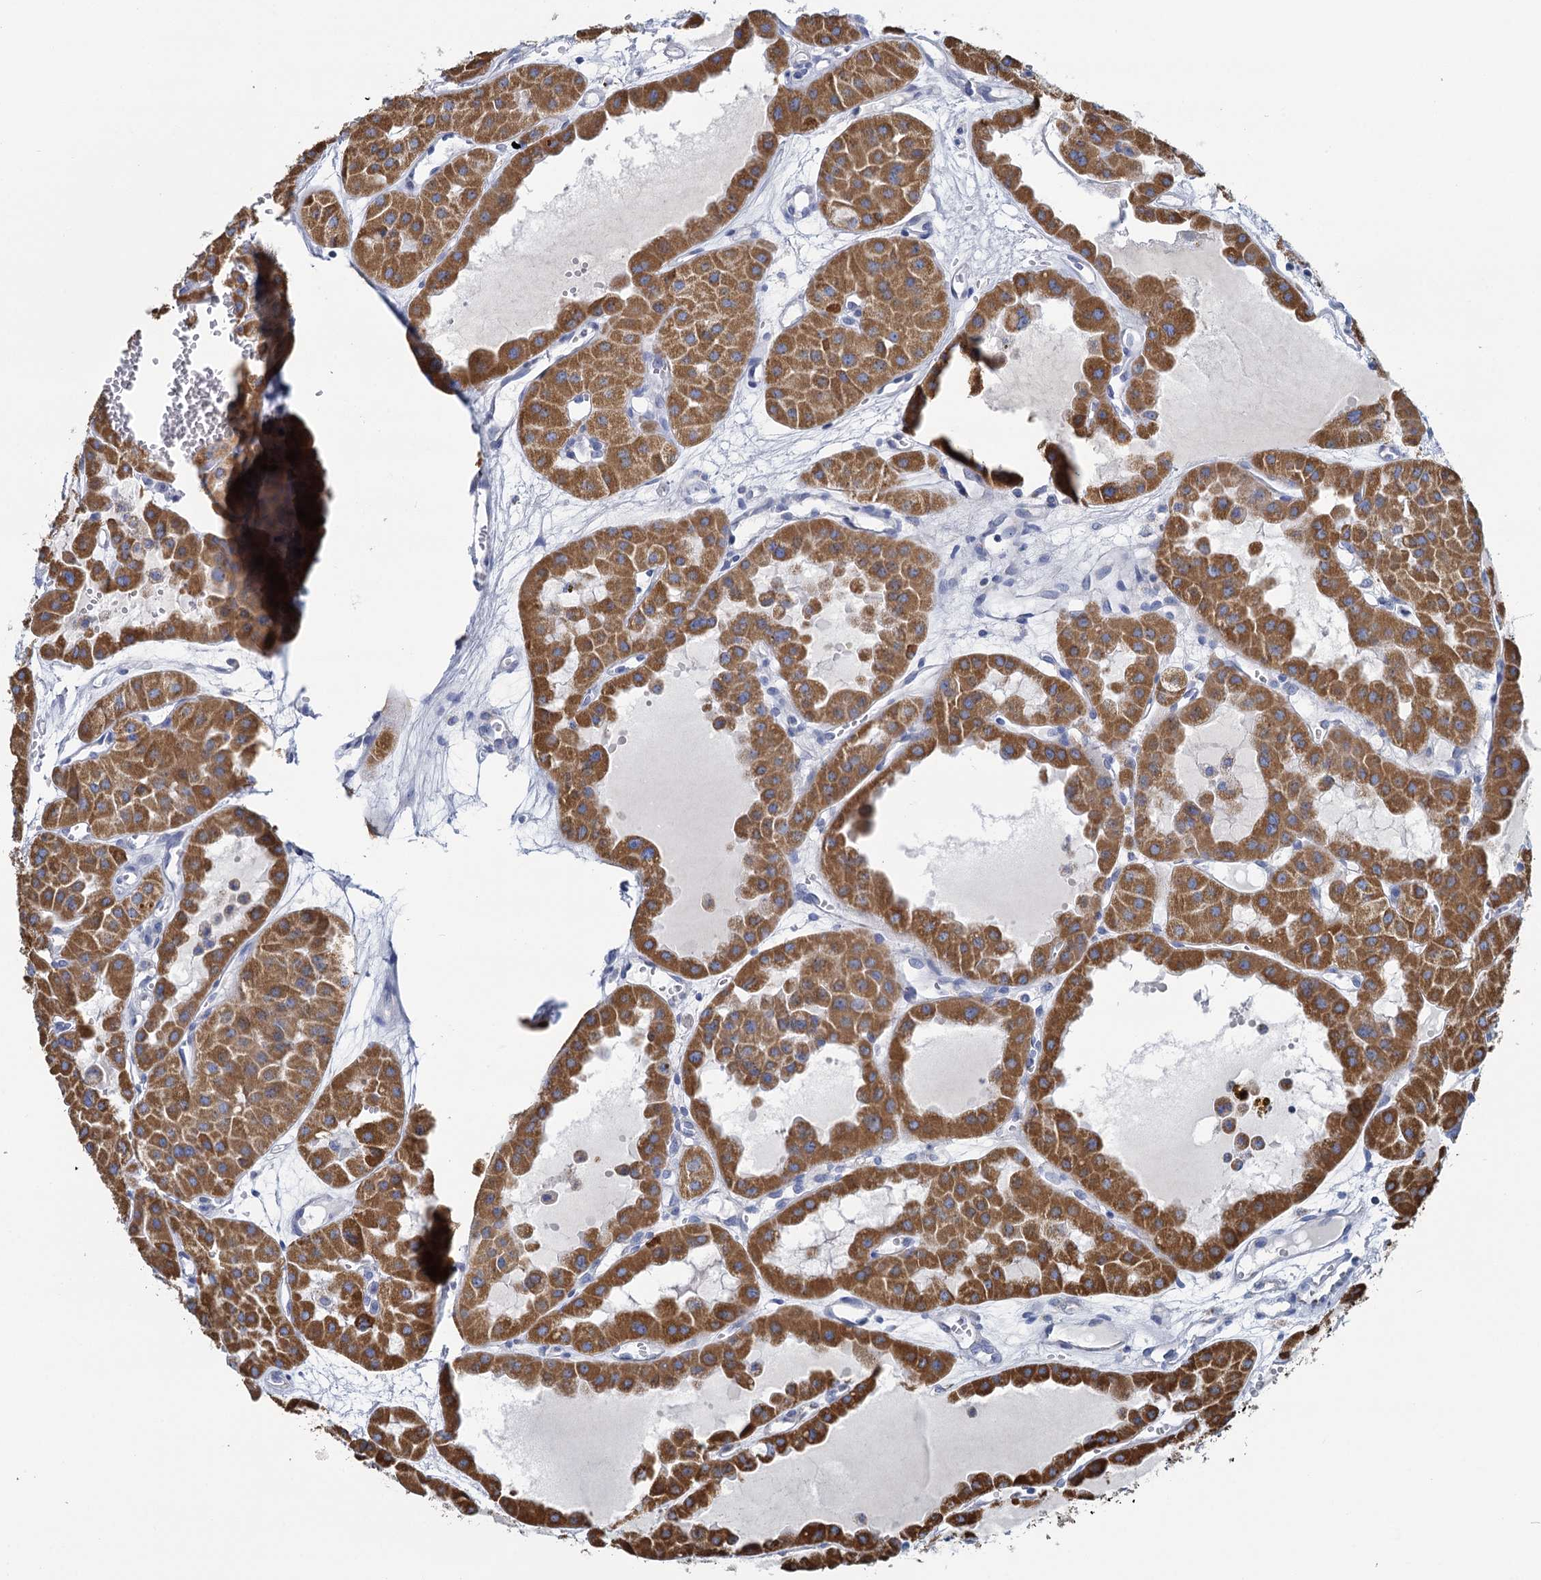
{"staining": {"intensity": "moderate", "quantity": ">75%", "location": "cytoplasmic/membranous"}, "tissue": "renal cancer", "cell_type": "Tumor cells", "image_type": "cancer", "snomed": [{"axis": "morphology", "description": "Carcinoma, NOS"}, {"axis": "topography", "description": "Kidney"}], "caption": "High-power microscopy captured an immunohistochemistry image of carcinoma (renal), revealing moderate cytoplasmic/membranous expression in about >75% of tumor cells. The staining is performed using DAB (3,3'-diaminobenzidine) brown chromogen to label protein expression. The nuclei are counter-stained blue using hematoxylin.", "gene": "CCP110", "patient": {"sex": "female", "age": 75}}